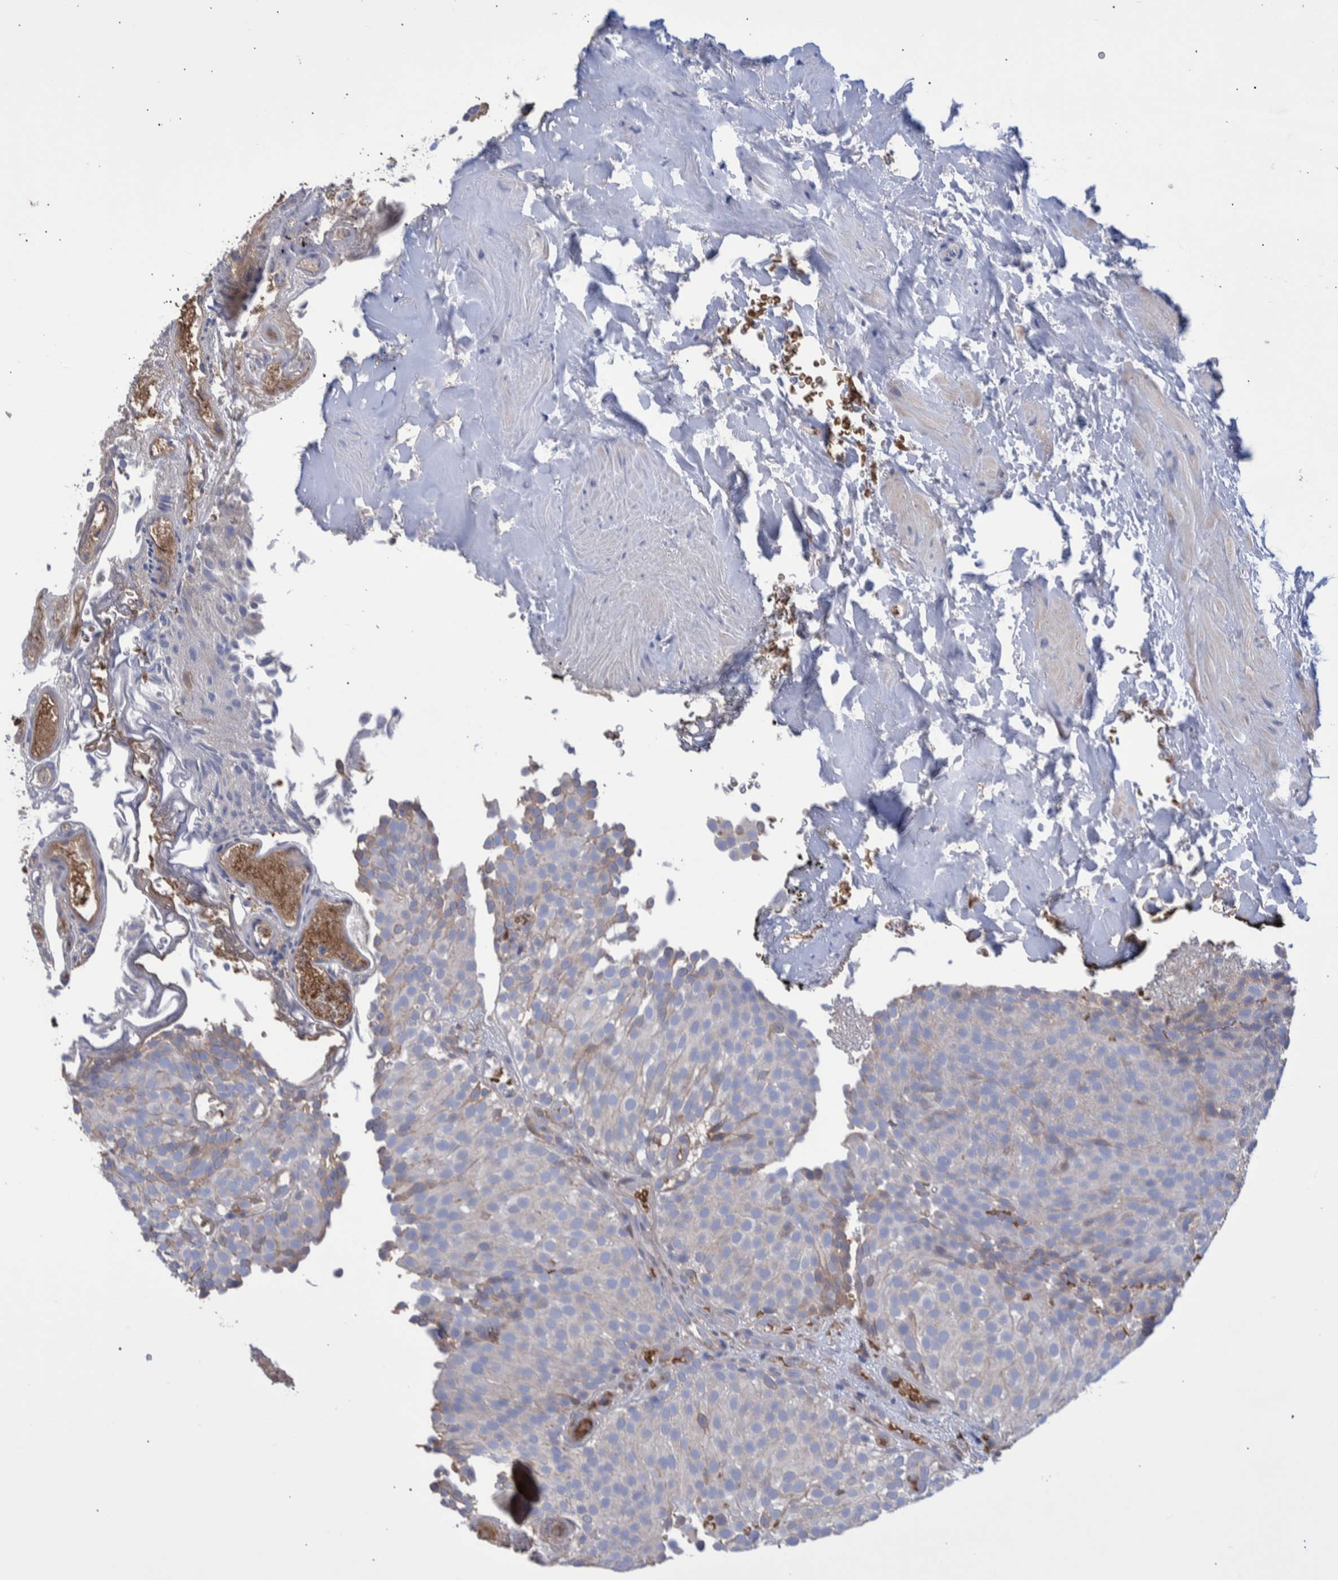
{"staining": {"intensity": "negative", "quantity": "none", "location": "none"}, "tissue": "urothelial cancer", "cell_type": "Tumor cells", "image_type": "cancer", "snomed": [{"axis": "morphology", "description": "Urothelial carcinoma, Low grade"}, {"axis": "topography", "description": "Urinary bladder"}], "caption": "A micrograph of urothelial cancer stained for a protein exhibits no brown staining in tumor cells.", "gene": "DLL4", "patient": {"sex": "male", "age": 78}}